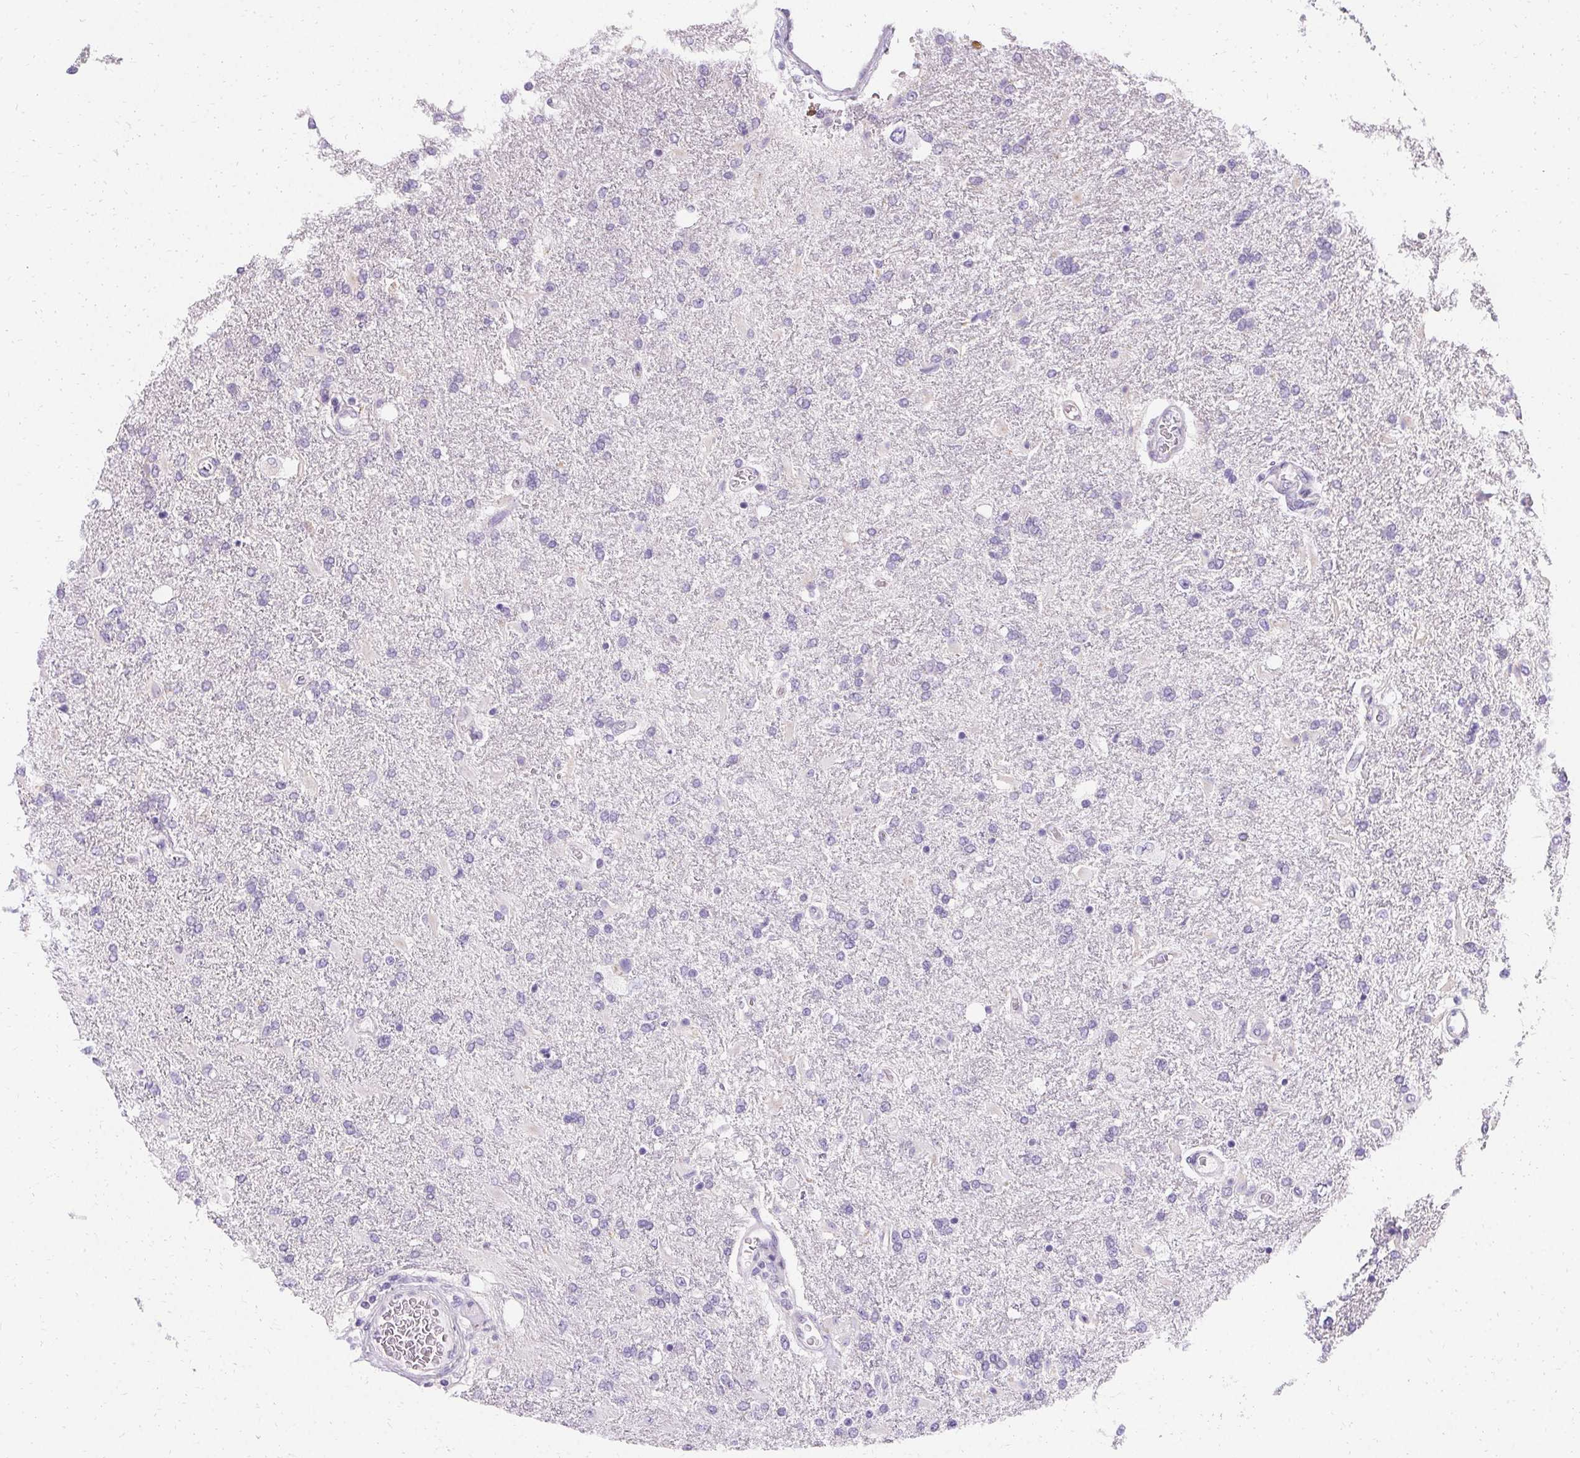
{"staining": {"intensity": "negative", "quantity": "none", "location": "none"}, "tissue": "glioma", "cell_type": "Tumor cells", "image_type": "cancer", "snomed": [{"axis": "morphology", "description": "Glioma, malignant, High grade"}, {"axis": "topography", "description": "Cerebral cortex"}], "caption": "This is an immunohistochemistry micrograph of glioma. There is no positivity in tumor cells.", "gene": "ASGR2", "patient": {"sex": "male", "age": 79}}